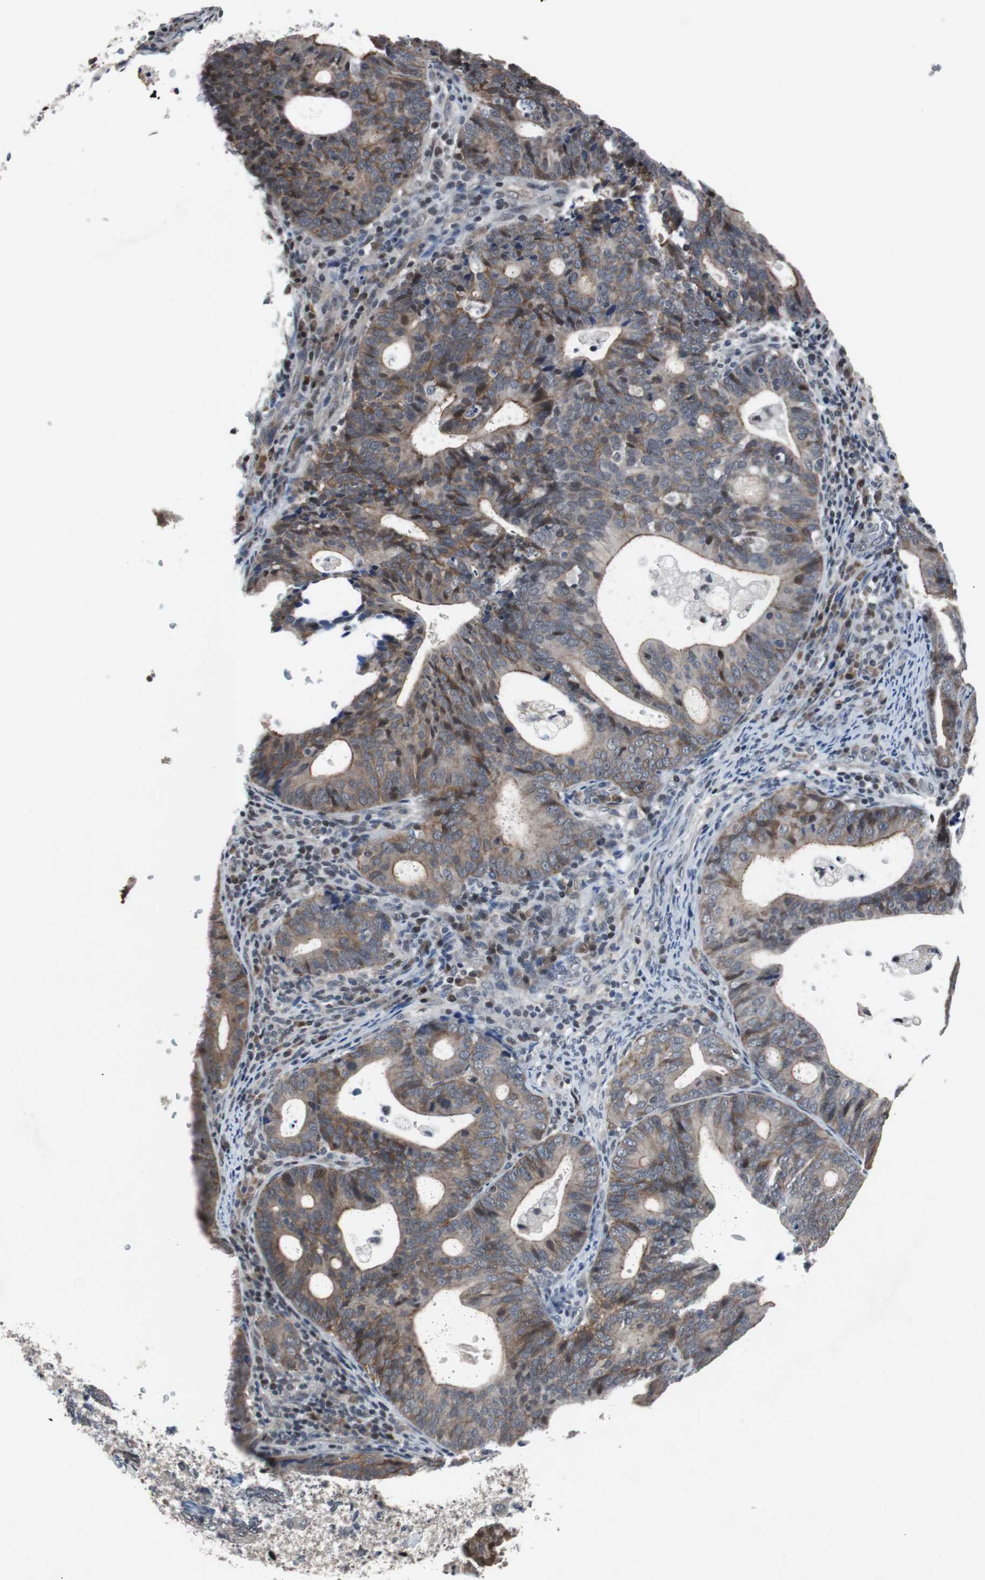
{"staining": {"intensity": "moderate", "quantity": "25%-75%", "location": "cytoplasmic/membranous,nuclear"}, "tissue": "endometrial cancer", "cell_type": "Tumor cells", "image_type": "cancer", "snomed": [{"axis": "morphology", "description": "Adenocarcinoma, NOS"}, {"axis": "topography", "description": "Uterus"}], "caption": "This is a histology image of immunohistochemistry staining of adenocarcinoma (endometrial), which shows moderate positivity in the cytoplasmic/membranous and nuclear of tumor cells.", "gene": "TP63", "patient": {"sex": "female", "age": 83}}